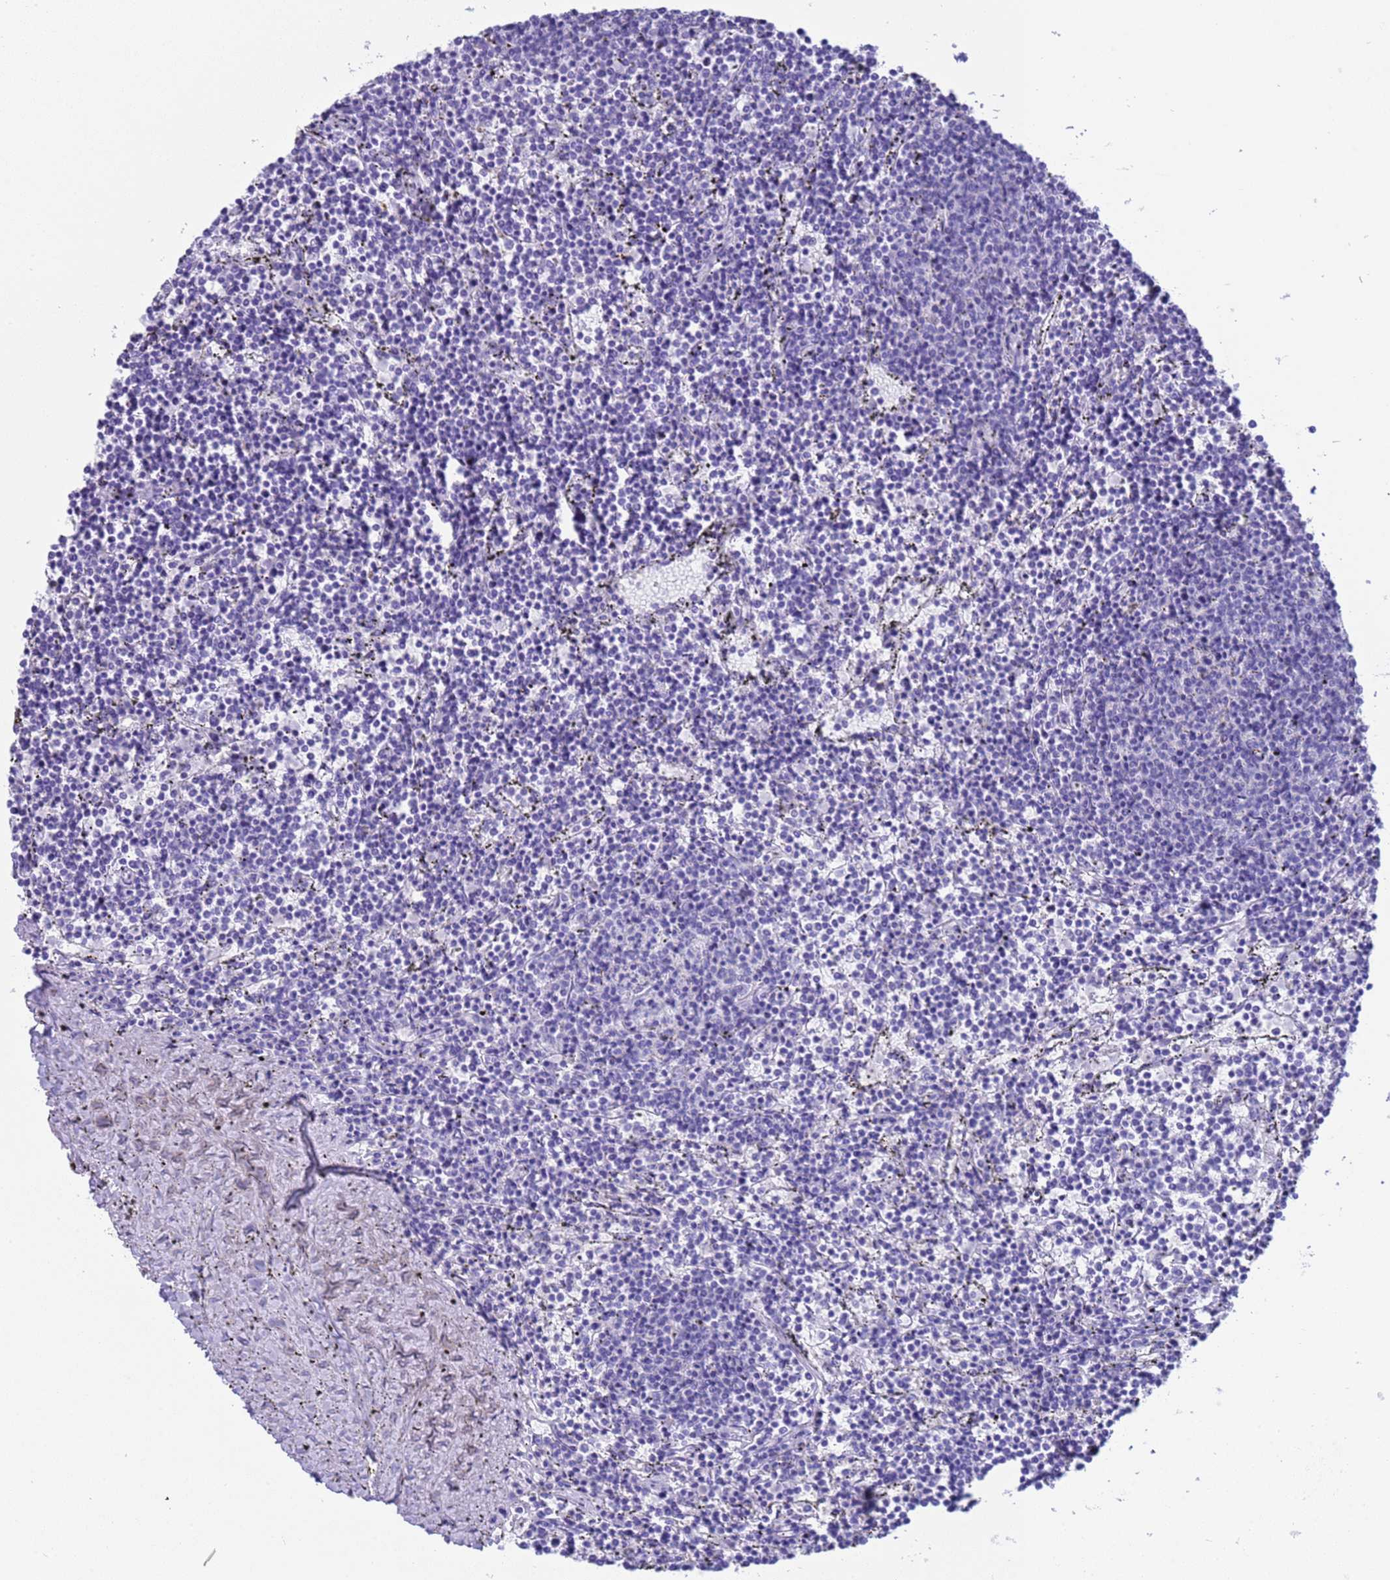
{"staining": {"intensity": "negative", "quantity": "none", "location": "none"}, "tissue": "lymphoma", "cell_type": "Tumor cells", "image_type": "cancer", "snomed": [{"axis": "morphology", "description": "Malignant lymphoma, non-Hodgkin's type, Low grade"}, {"axis": "topography", "description": "Spleen"}], "caption": "A photomicrograph of lymphoma stained for a protein exhibits no brown staining in tumor cells. (DAB (3,3'-diaminobenzidine) immunohistochemistry (IHC) visualized using brightfield microscopy, high magnification).", "gene": "CKM", "patient": {"sex": "female", "age": 50}}